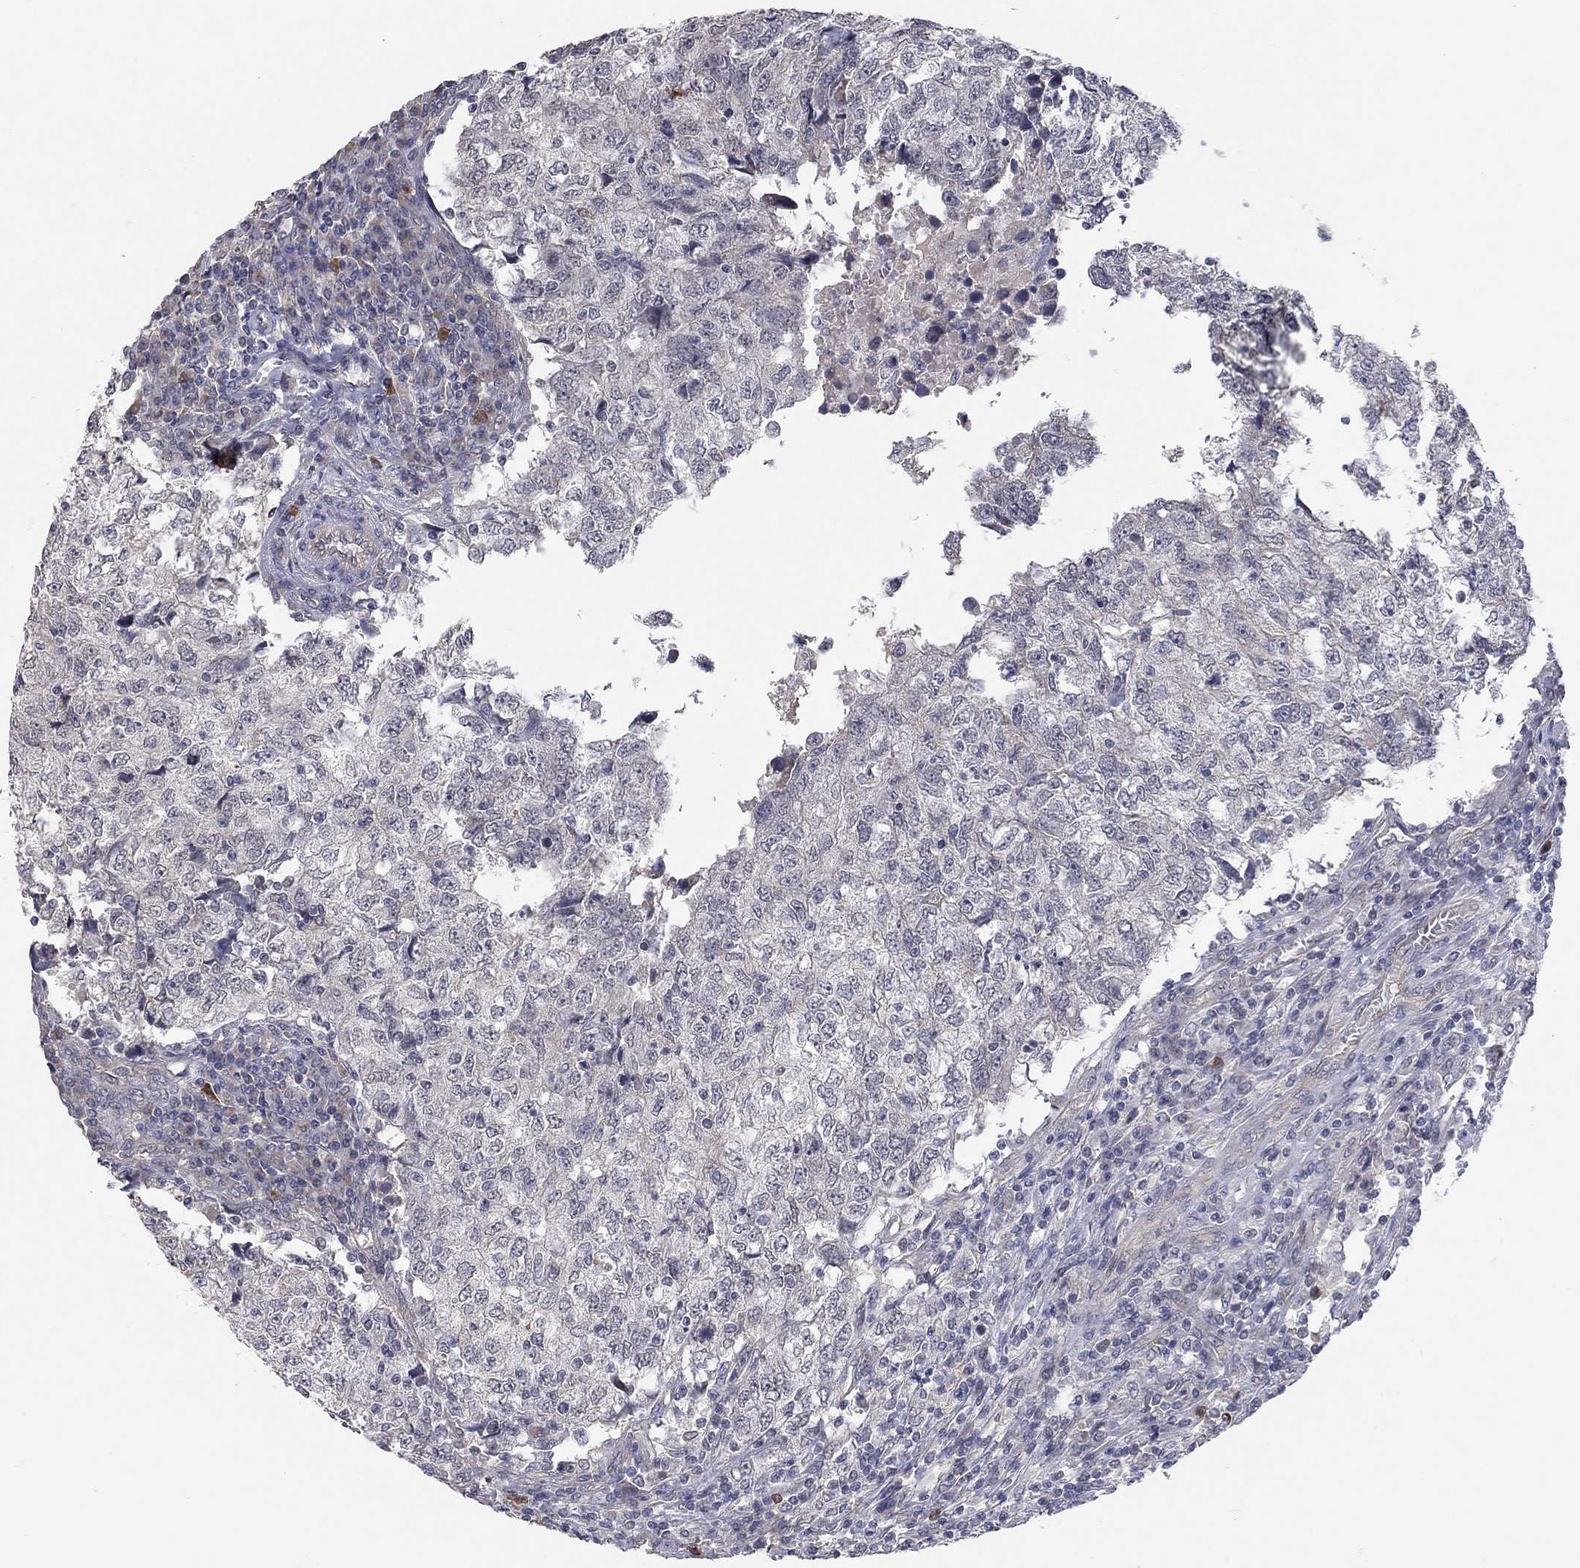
{"staining": {"intensity": "negative", "quantity": "none", "location": "none"}, "tissue": "breast cancer", "cell_type": "Tumor cells", "image_type": "cancer", "snomed": [{"axis": "morphology", "description": "Duct carcinoma"}, {"axis": "topography", "description": "Breast"}], "caption": "Immunohistochemical staining of human infiltrating ductal carcinoma (breast) displays no significant positivity in tumor cells.", "gene": "WASF3", "patient": {"sex": "female", "age": 30}}